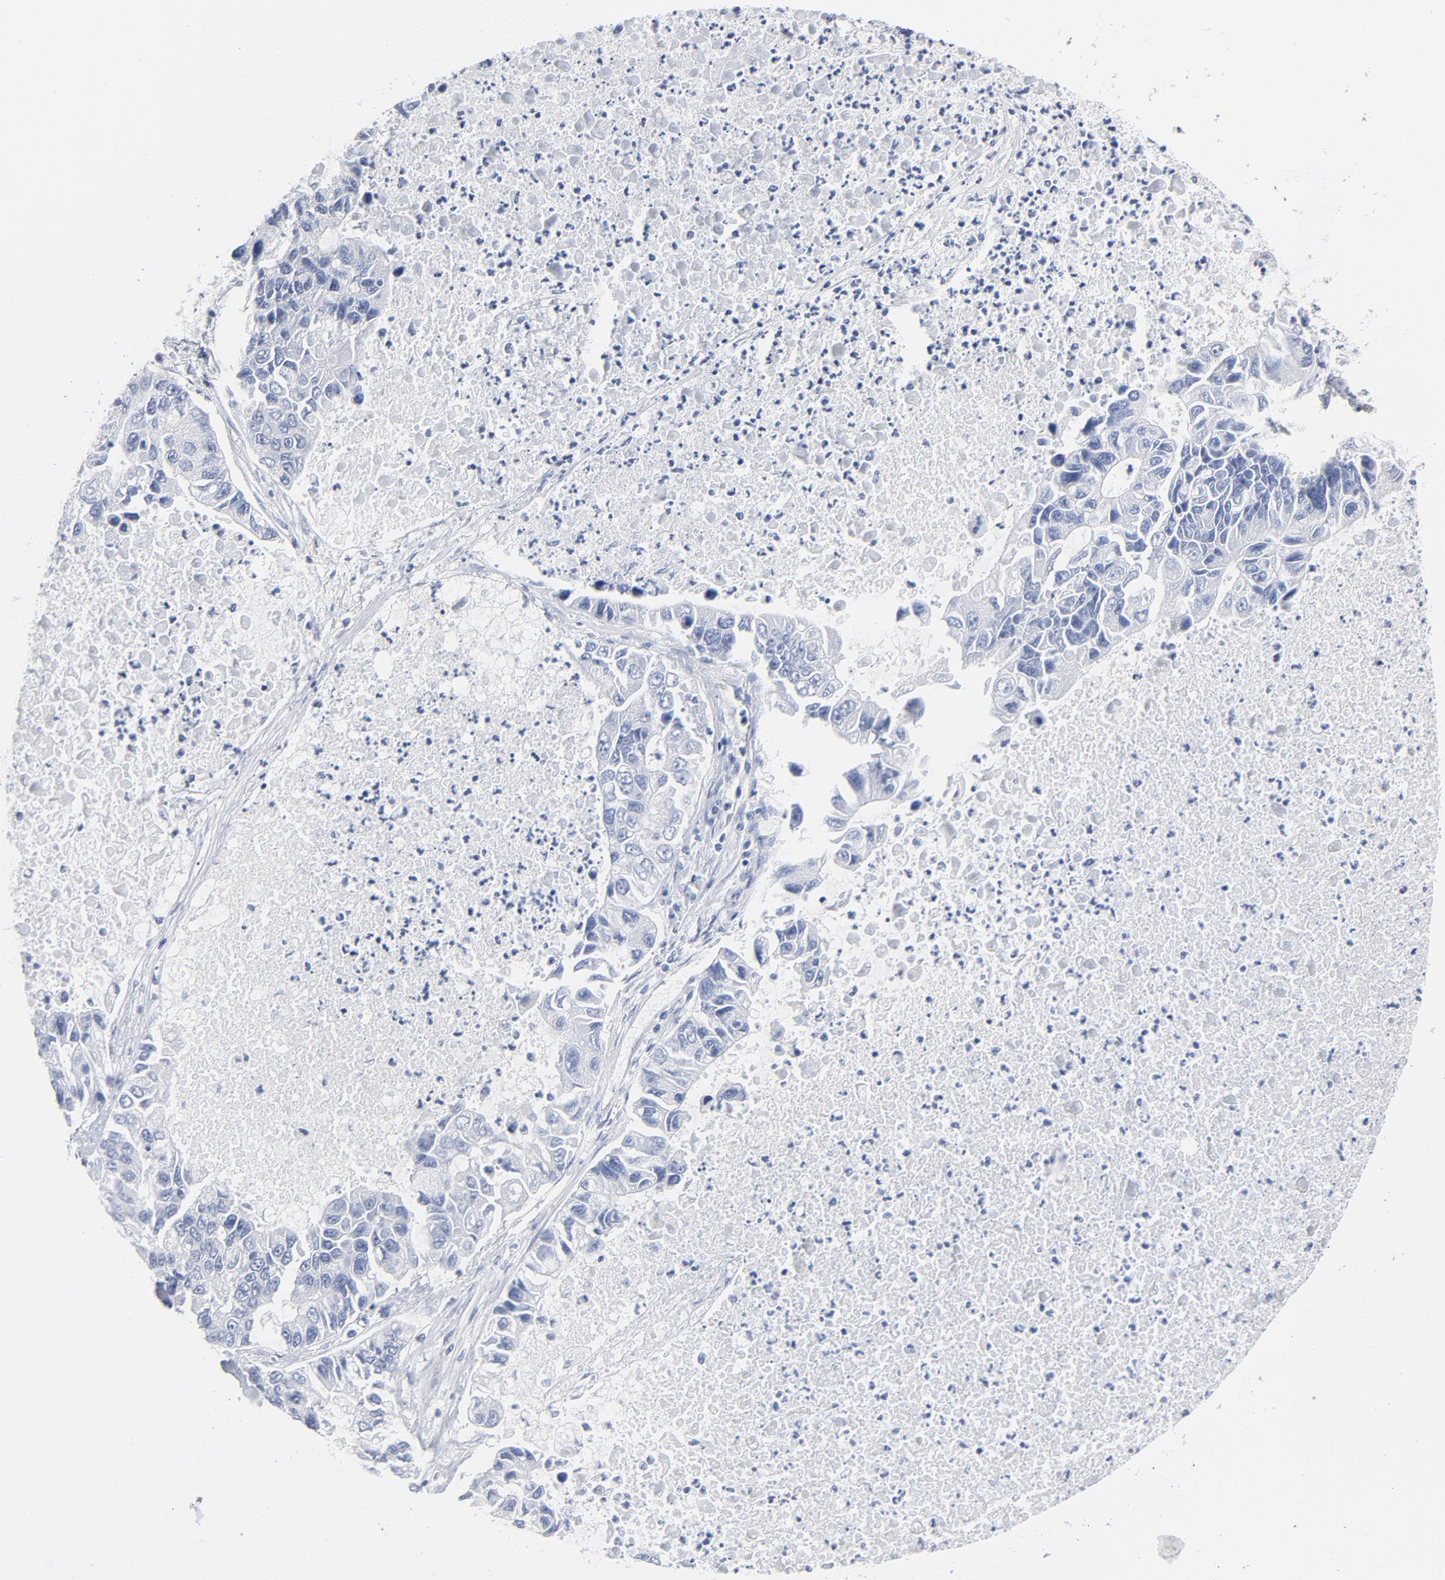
{"staining": {"intensity": "negative", "quantity": "none", "location": "none"}, "tissue": "lung cancer", "cell_type": "Tumor cells", "image_type": "cancer", "snomed": [{"axis": "morphology", "description": "Adenocarcinoma, NOS"}, {"axis": "topography", "description": "Lung"}], "caption": "The micrograph shows no significant expression in tumor cells of lung cancer.", "gene": "SHANK3", "patient": {"sex": "female", "age": 51}}